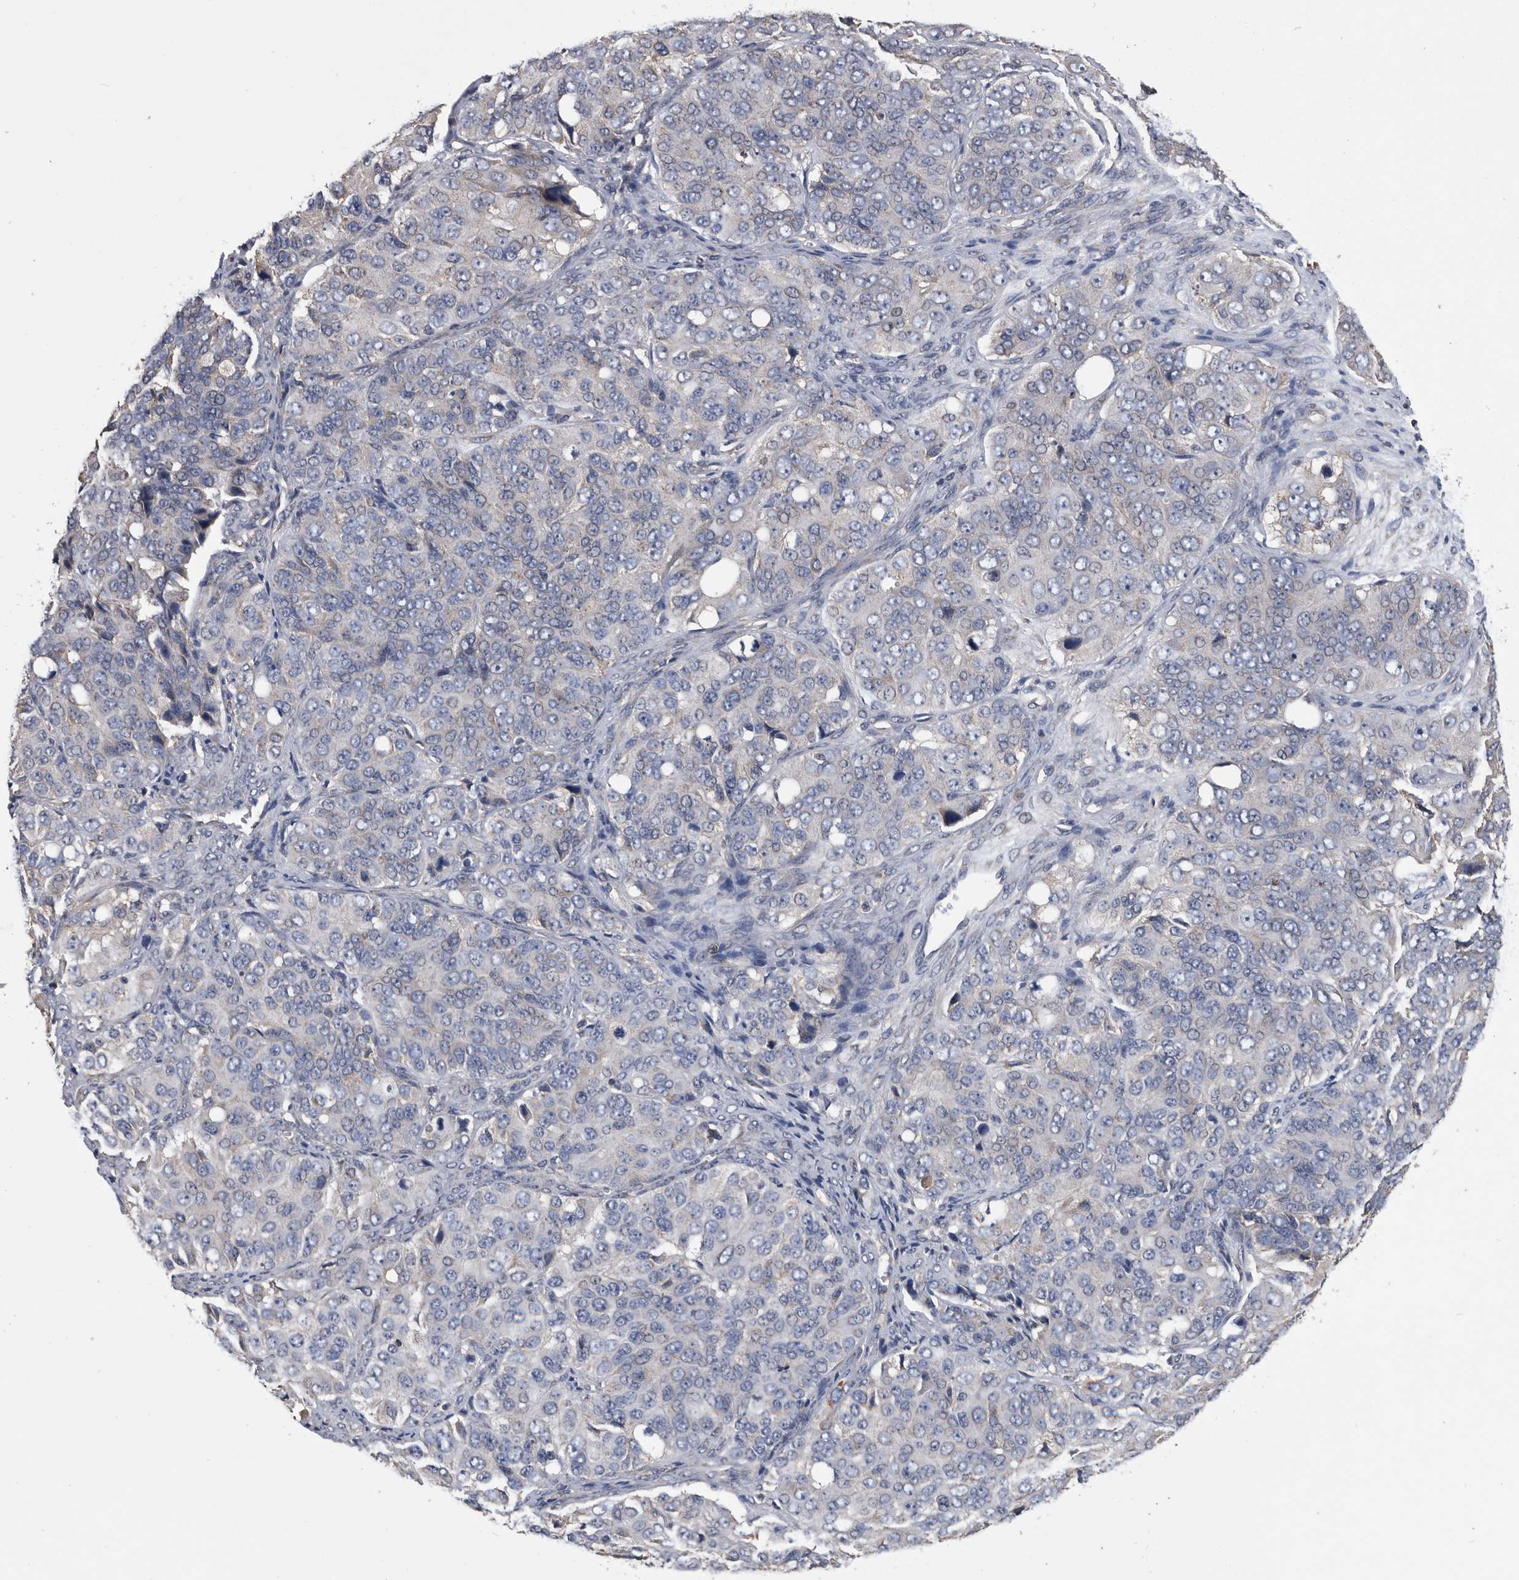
{"staining": {"intensity": "weak", "quantity": "25%-75%", "location": "cytoplasmic/membranous"}, "tissue": "ovarian cancer", "cell_type": "Tumor cells", "image_type": "cancer", "snomed": [{"axis": "morphology", "description": "Carcinoma, endometroid"}, {"axis": "topography", "description": "Ovary"}], "caption": "DAB immunohistochemical staining of ovarian endometroid carcinoma displays weak cytoplasmic/membranous protein positivity in approximately 25%-75% of tumor cells.", "gene": "NRBP1", "patient": {"sex": "female", "age": 51}}